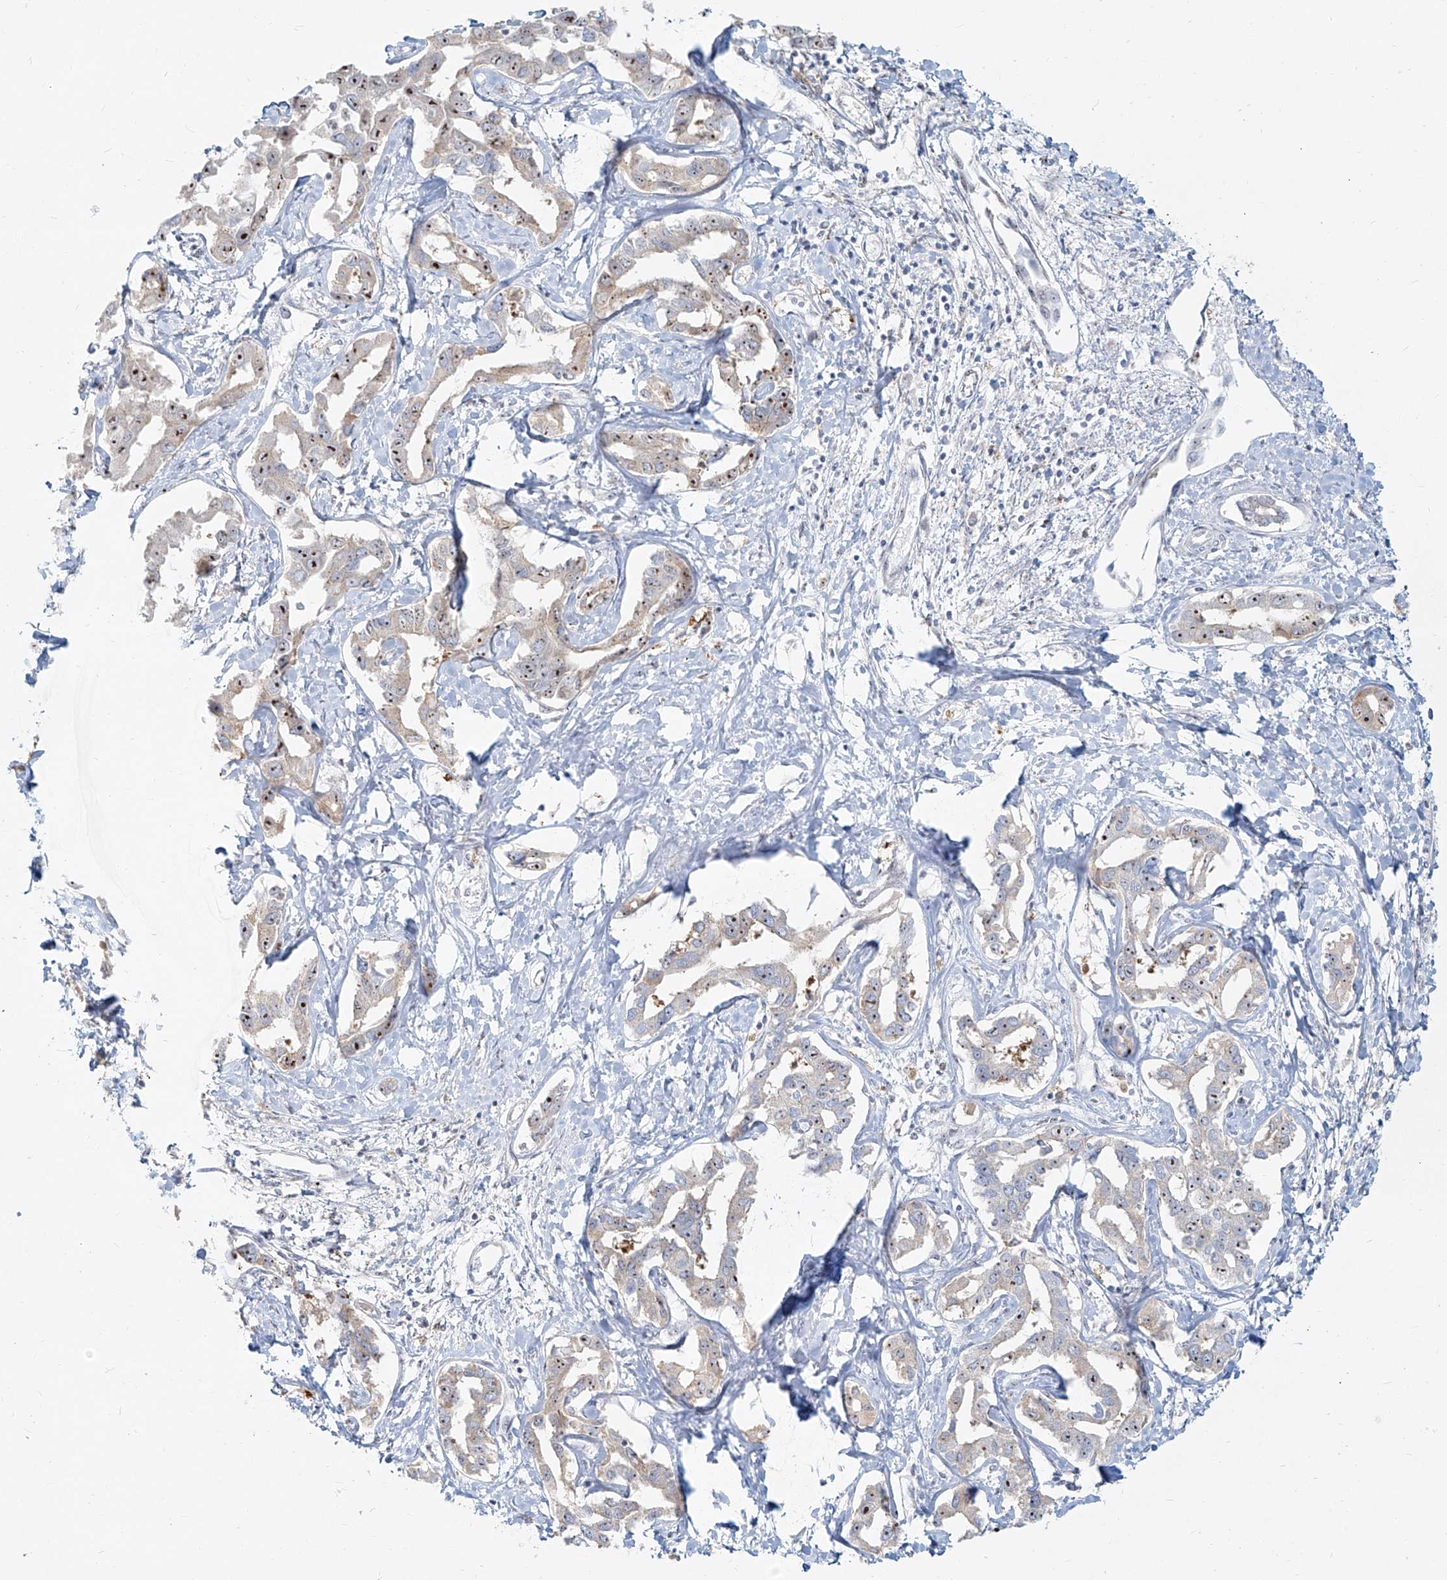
{"staining": {"intensity": "moderate", "quantity": ">75%", "location": "nuclear"}, "tissue": "liver cancer", "cell_type": "Tumor cells", "image_type": "cancer", "snomed": [{"axis": "morphology", "description": "Cholangiocarcinoma"}, {"axis": "topography", "description": "Liver"}], "caption": "Immunohistochemical staining of liver cancer (cholangiocarcinoma) exhibits medium levels of moderate nuclear protein staining in about >75% of tumor cells.", "gene": "BYSL", "patient": {"sex": "male", "age": 59}}